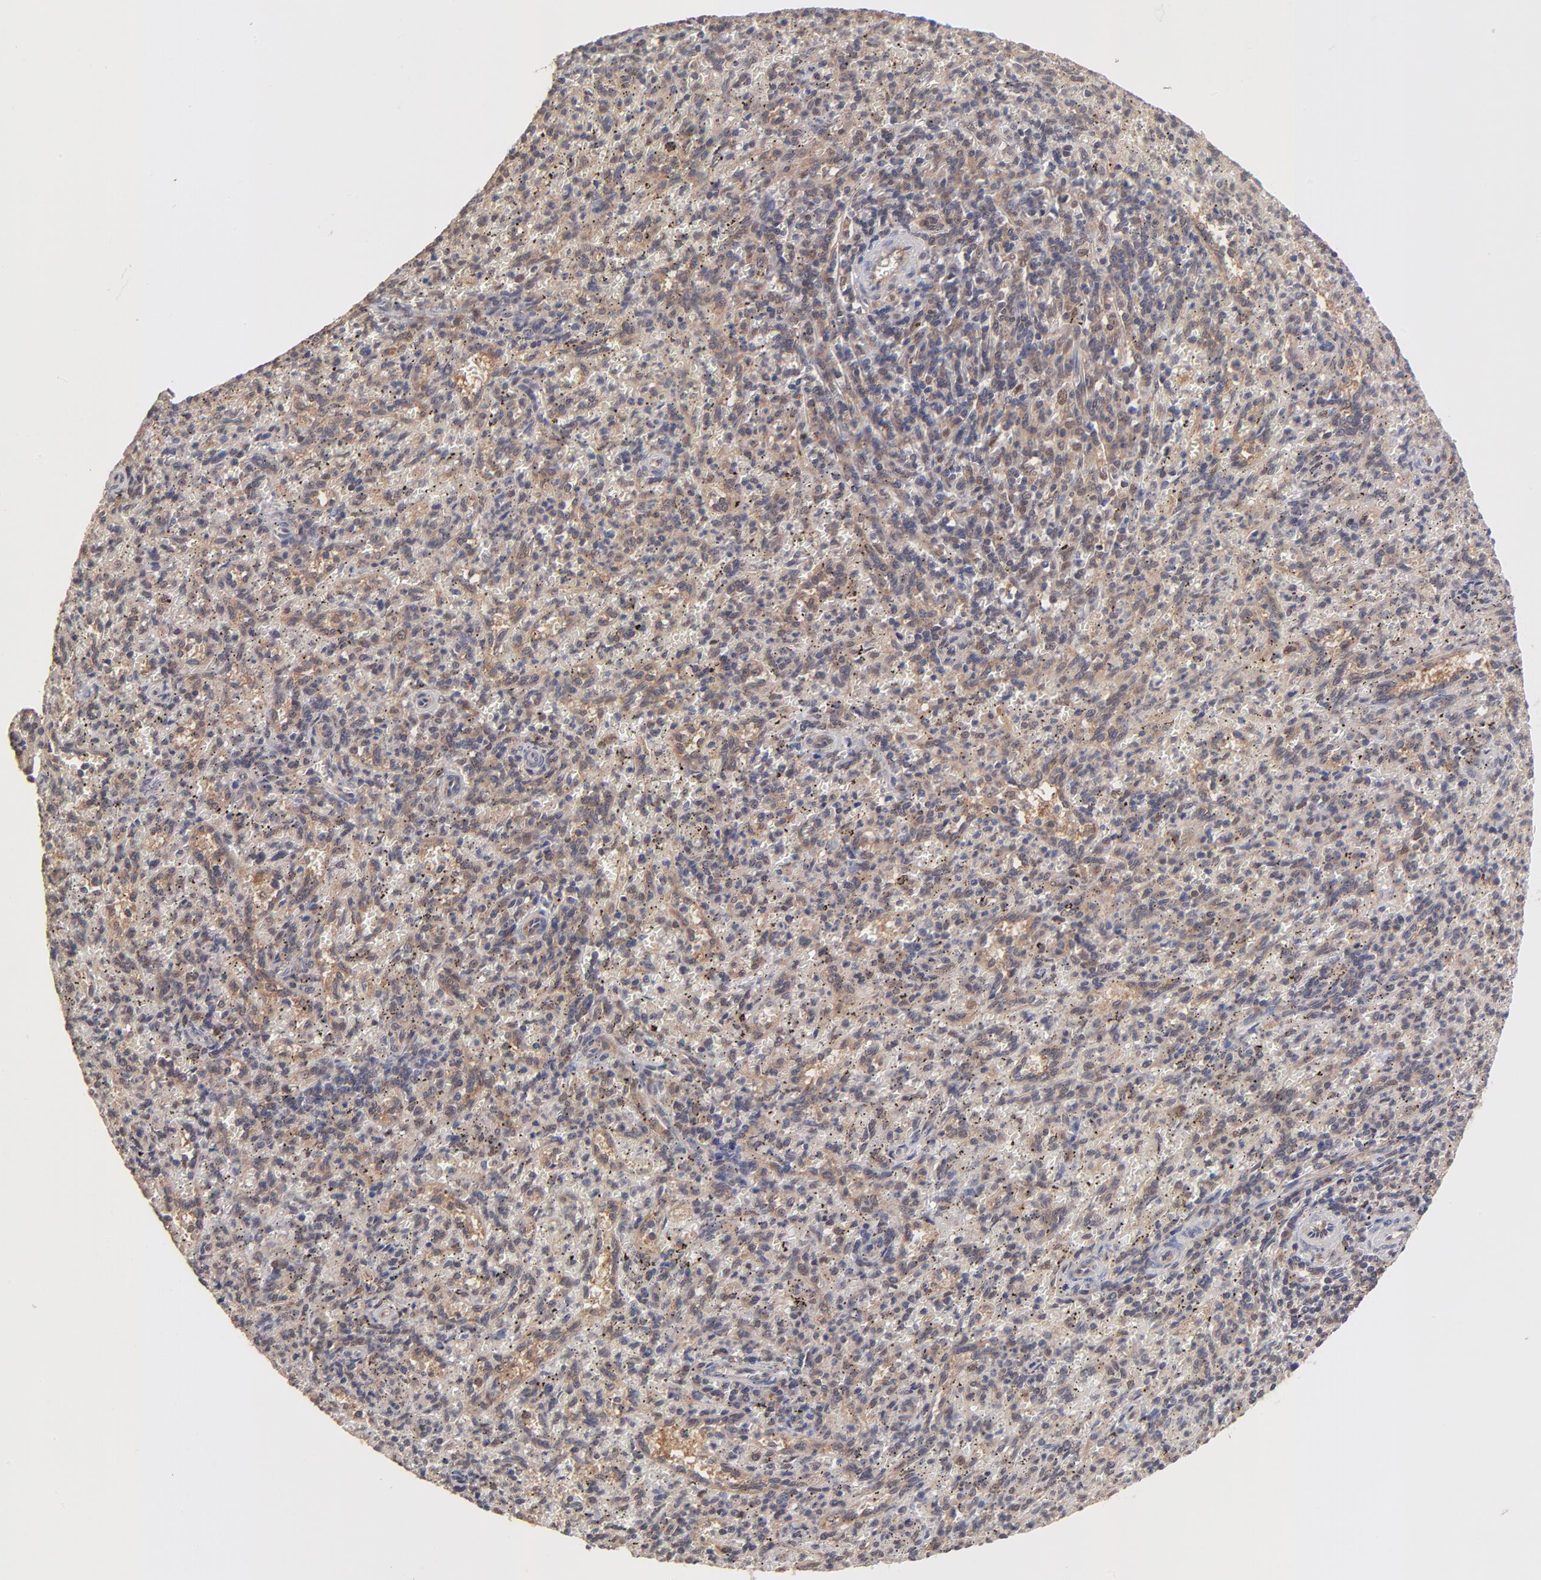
{"staining": {"intensity": "weak", "quantity": "<25%", "location": "nuclear"}, "tissue": "spleen", "cell_type": "Cells in red pulp", "image_type": "normal", "snomed": [{"axis": "morphology", "description": "Normal tissue, NOS"}, {"axis": "topography", "description": "Spleen"}], "caption": "This is an immunohistochemistry (IHC) image of unremarkable human spleen. There is no staining in cells in red pulp.", "gene": "PSMC4", "patient": {"sex": "female", "age": 10}}